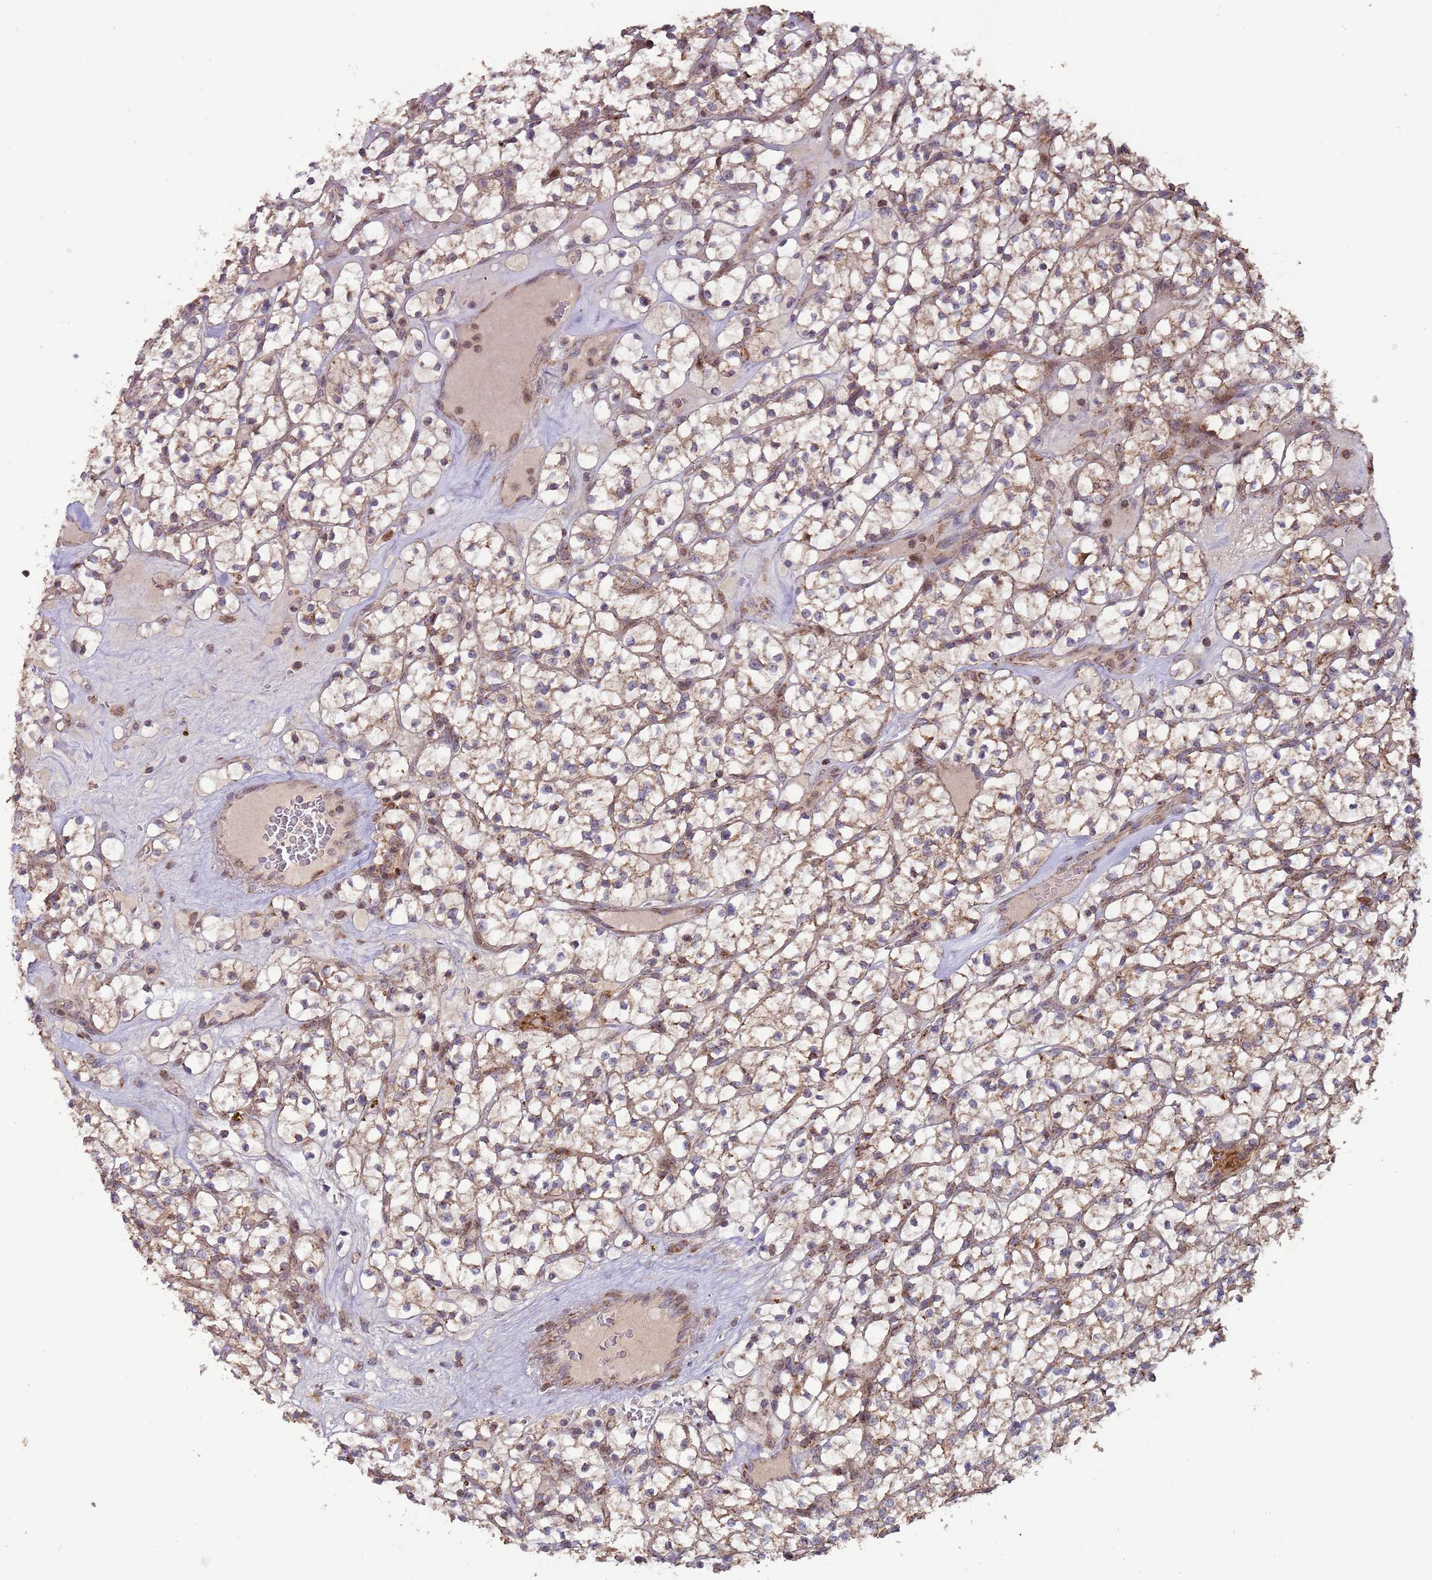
{"staining": {"intensity": "weak", "quantity": ">75%", "location": "cytoplasmic/membranous"}, "tissue": "renal cancer", "cell_type": "Tumor cells", "image_type": "cancer", "snomed": [{"axis": "morphology", "description": "Adenocarcinoma, NOS"}, {"axis": "topography", "description": "Kidney"}], "caption": "Tumor cells display weak cytoplasmic/membranous staining in about >75% of cells in adenocarcinoma (renal). The protein is stained brown, and the nuclei are stained in blue (DAB (3,3'-diaminobenzidine) IHC with brightfield microscopy, high magnification).", "gene": "RCOR2", "patient": {"sex": "female", "age": 64}}